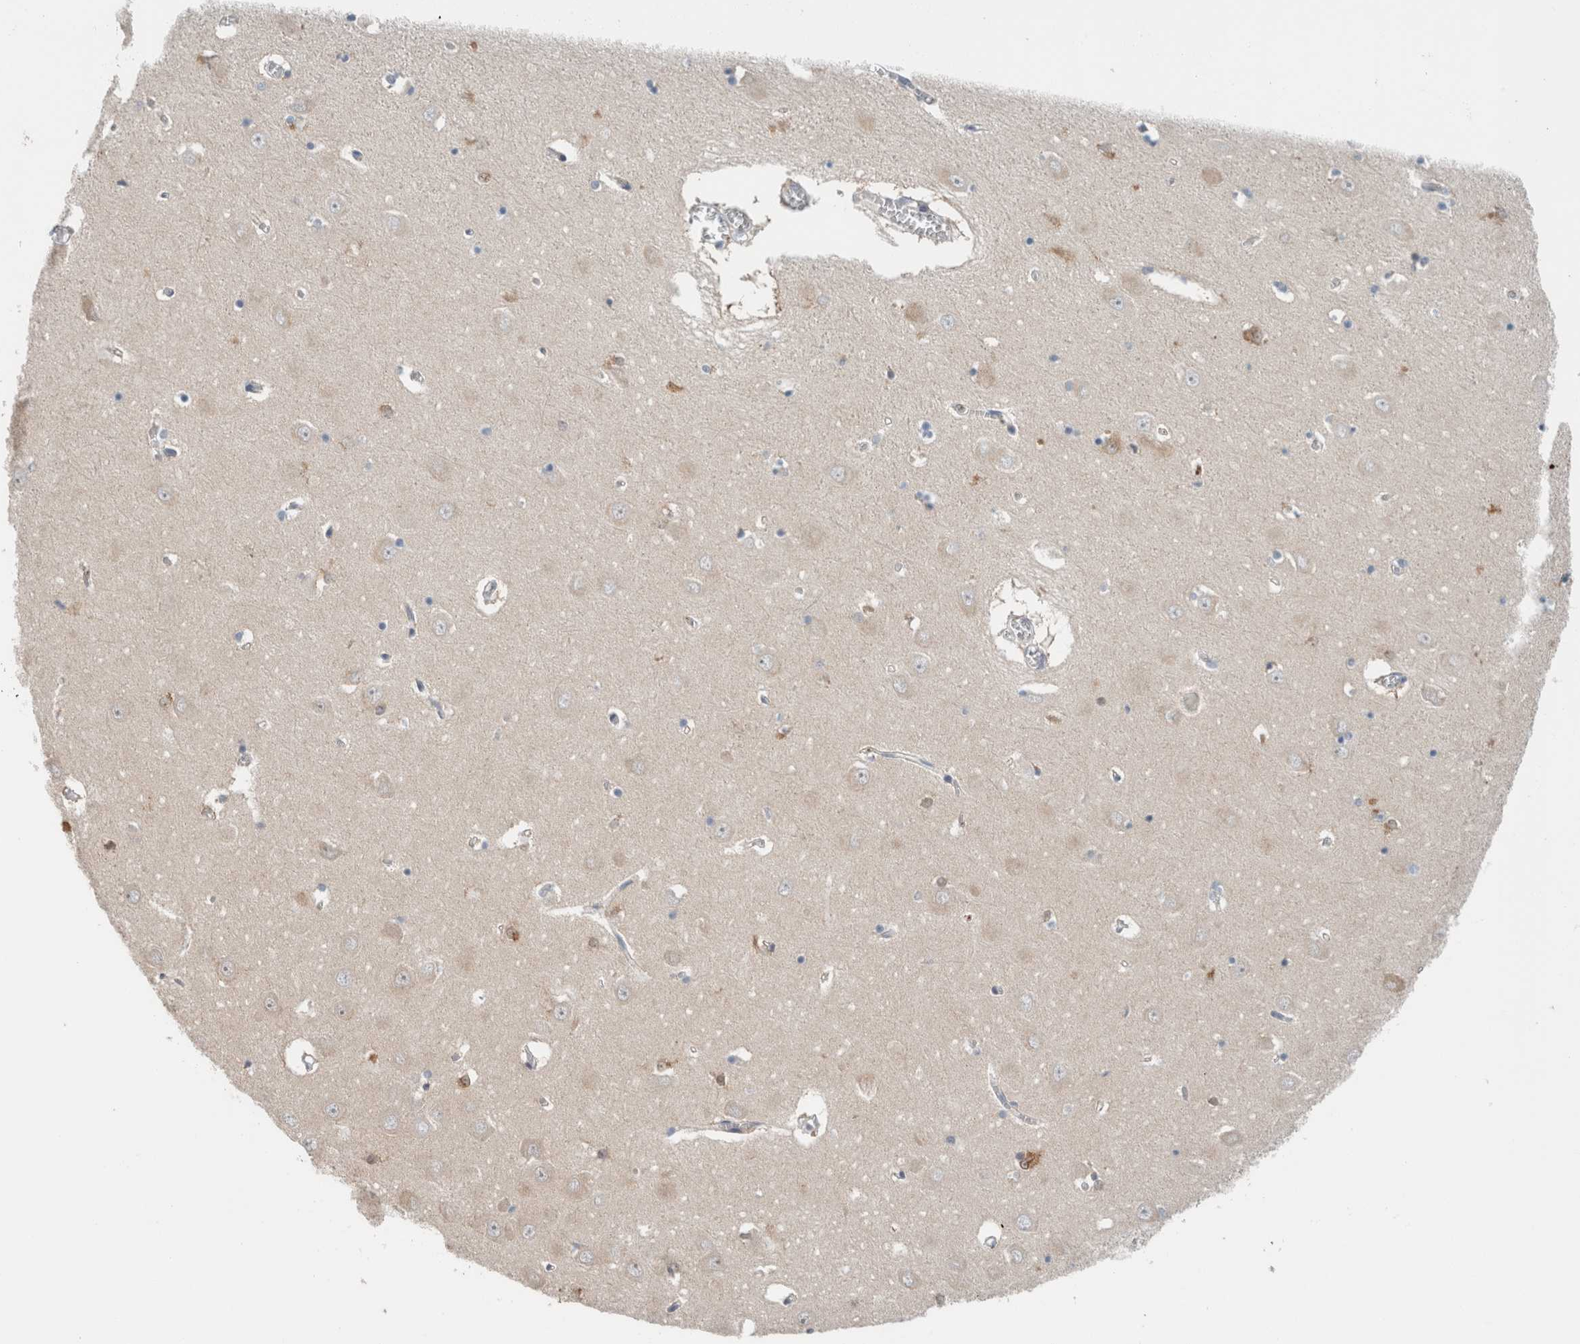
{"staining": {"intensity": "moderate", "quantity": "<25%", "location": "cytoplasmic/membranous"}, "tissue": "hippocampus", "cell_type": "Glial cells", "image_type": "normal", "snomed": [{"axis": "morphology", "description": "Normal tissue, NOS"}, {"axis": "topography", "description": "Hippocampus"}], "caption": "A histopathology image showing moderate cytoplasmic/membranous staining in about <25% of glial cells in benign hippocampus, as visualized by brown immunohistochemical staining.", "gene": "CRAT", "patient": {"sex": "male", "age": 70}}